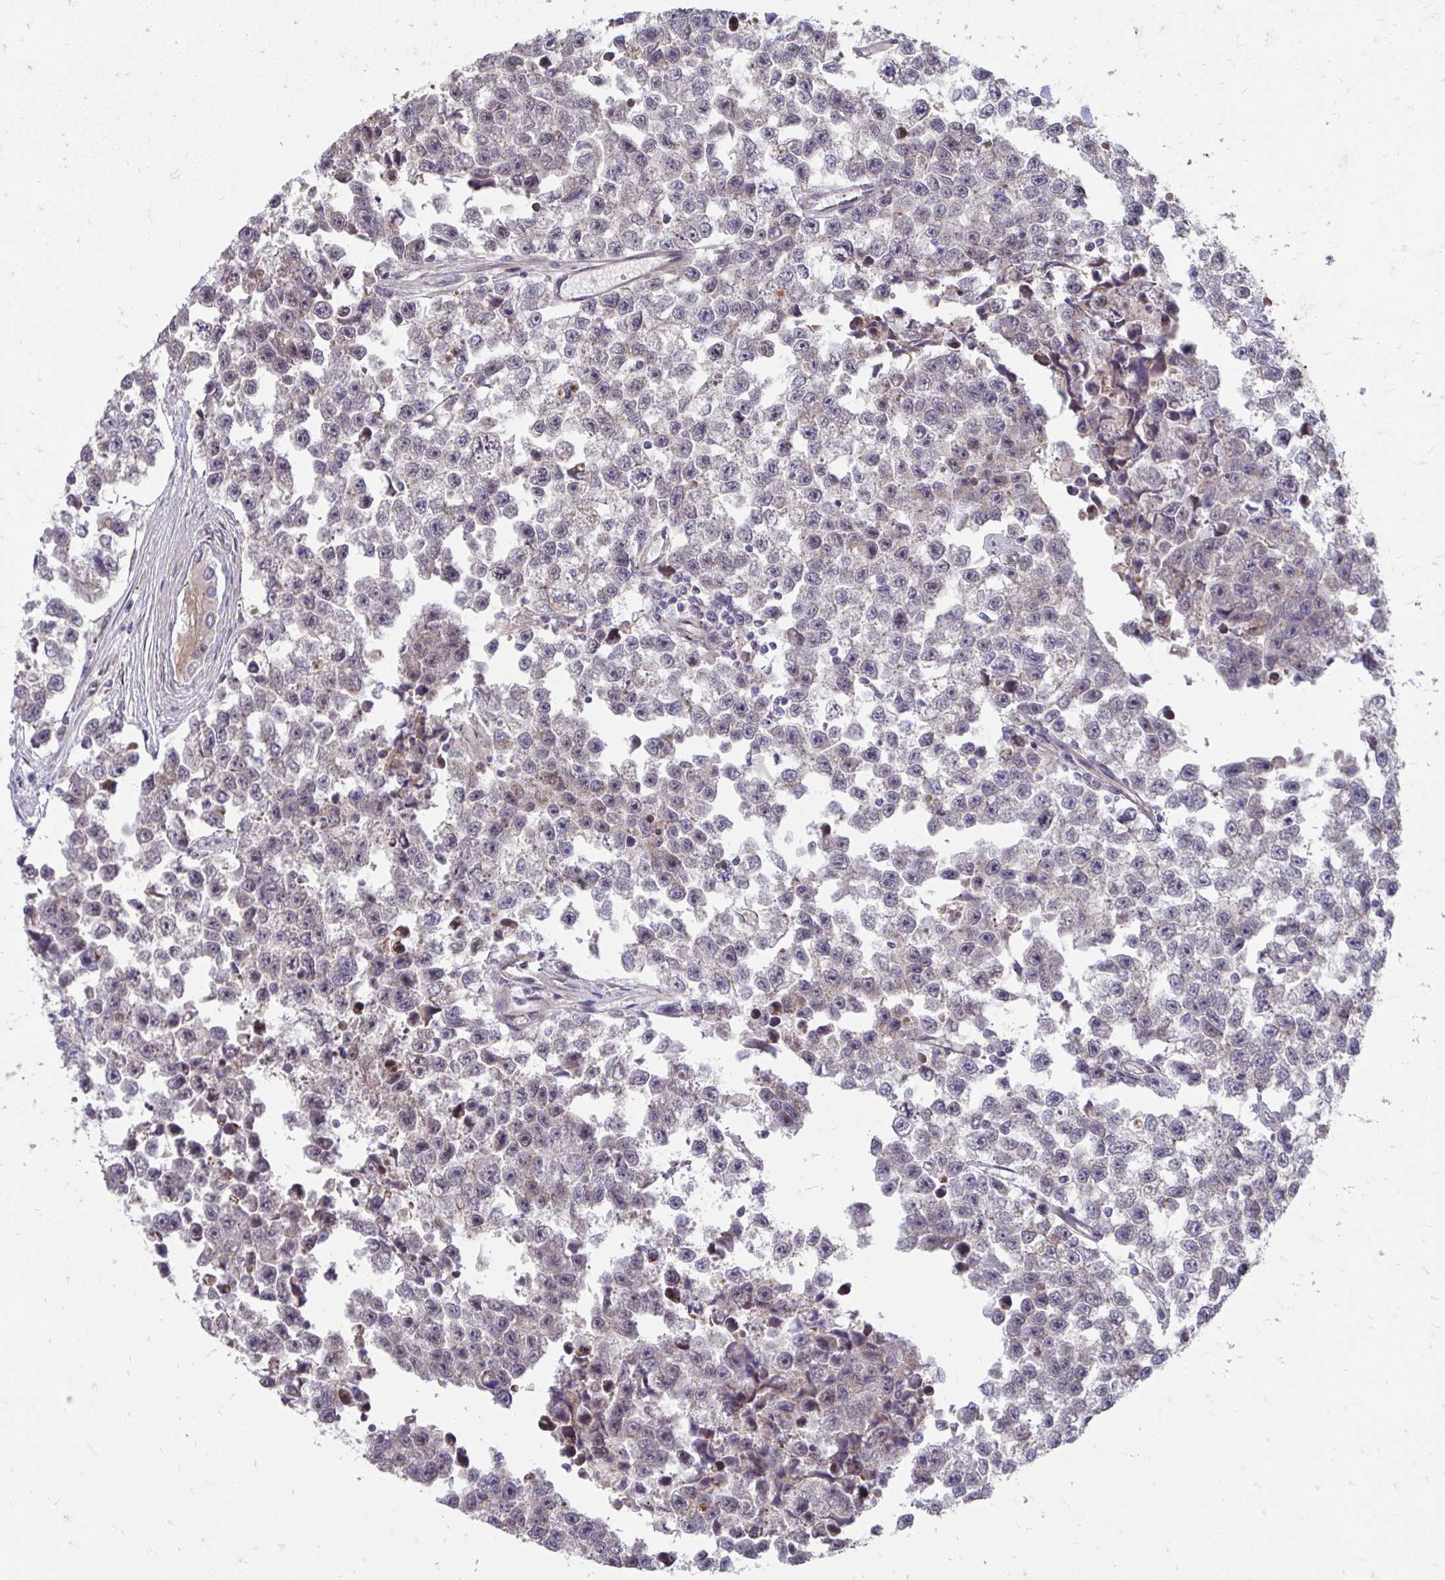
{"staining": {"intensity": "negative", "quantity": "none", "location": "none"}, "tissue": "testis cancer", "cell_type": "Tumor cells", "image_type": "cancer", "snomed": [{"axis": "morphology", "description": "Seminoma, NOS"}, {"axis": "topography", "description": "Testis"}], "caption": "Protein analysis of seminoma (testis) reveals no significant staining in tumor cells.", "gene": "ITPR2", "patient": {"sex": "male", "age": 26}}